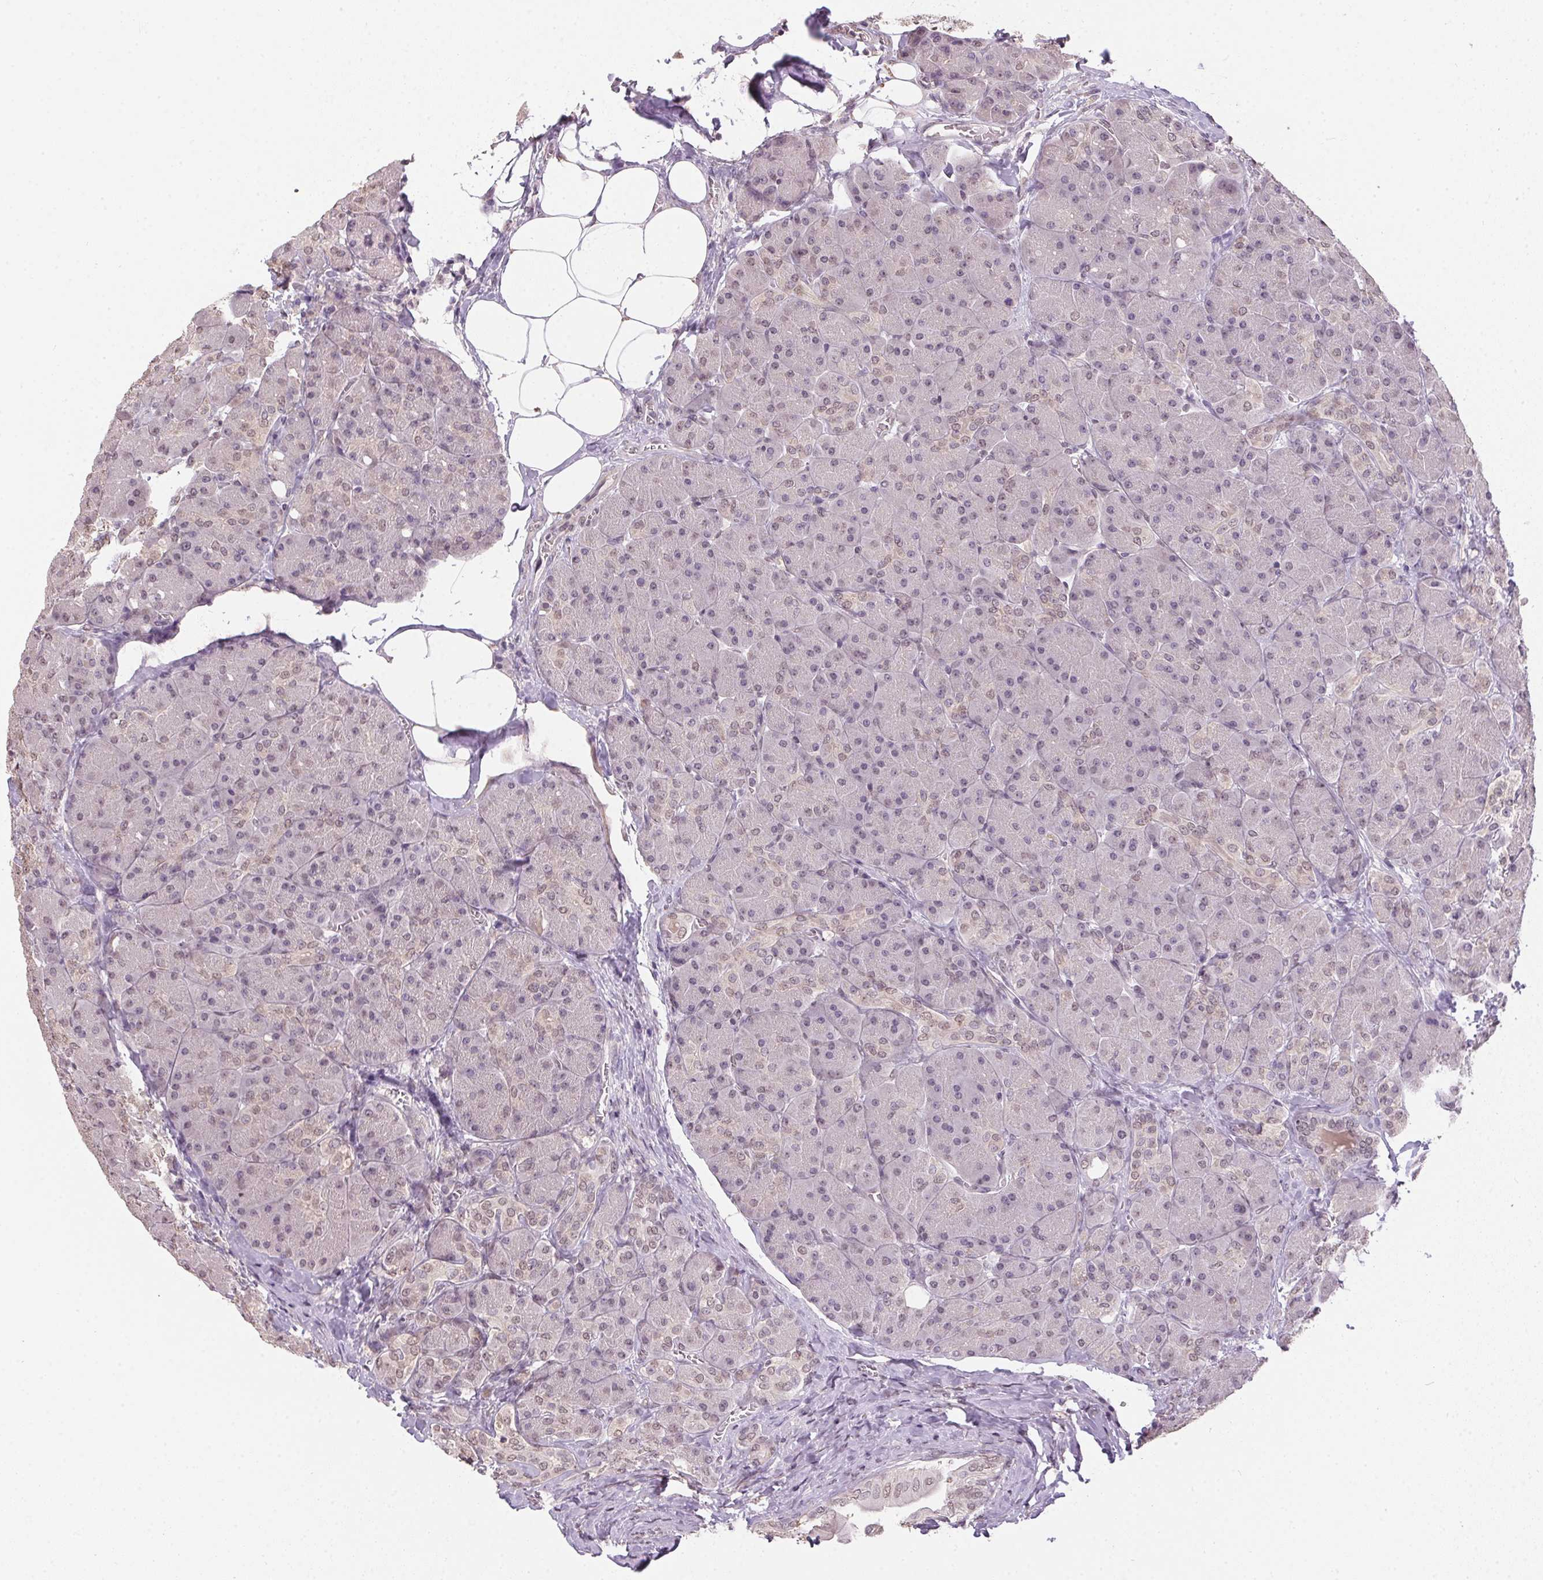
{"staining": {"intensity": "weak", "quantity": "<25%", "location": "cytoplasmic/membranous"}, "tissue": "pancreas", "cell_type": "Exocrine glandular cells", "image_type": "normal", "snomed": [{"axis": "morphology", "description": "Normal tissue, NOS"}, {"axis": "topography", "description": "Pancreas"}], "caption": "DAB (3,3'-diaminobenzidine) immunohistochemical staining of normal pancreas shows no significant staining in exocrine glandular cells. Nuclei are stained in blue.", "gene": "PPP4R4", "patient": {"sex": "male", "age": 55}}